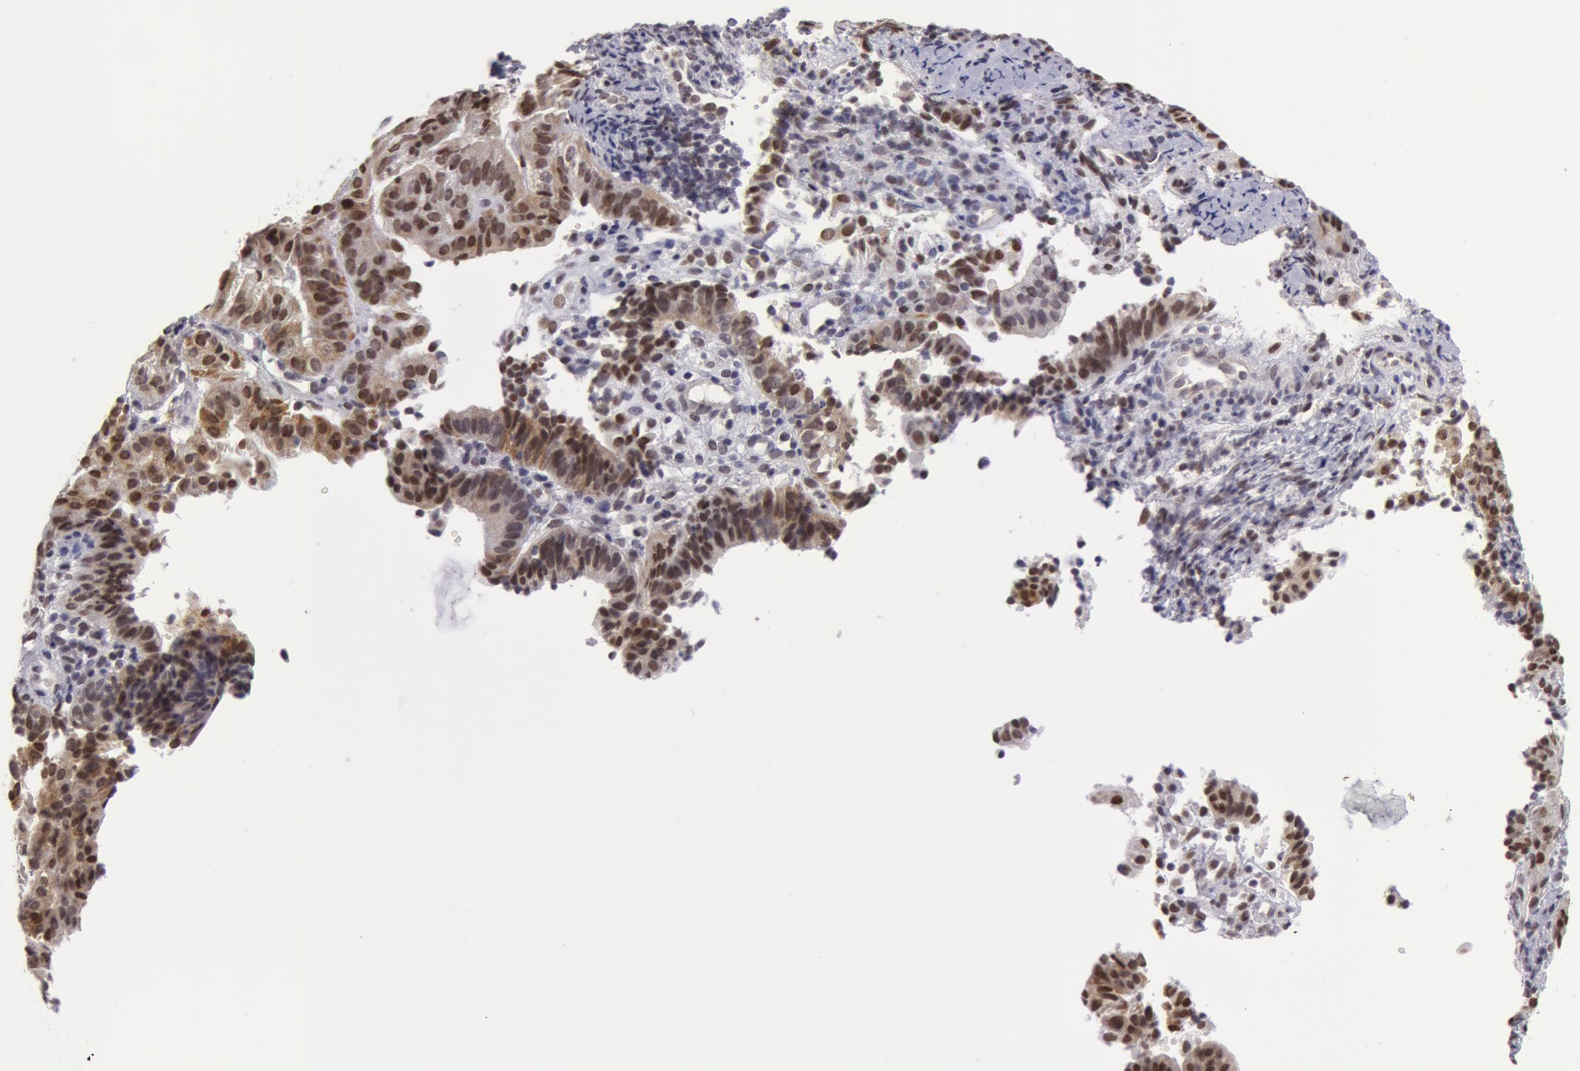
{"staining": {"intensity": "weak", "quantity": "25%-75%", "location": "nuclear"}, "tissue": "cervical cancer", "cell_type": "Tumor cells", "image_type": "cancer", "snomed": [{"axis": "morphology", "description": "Adenocarcinoma, NOS"}, {"axis": "topography", "description": "Cervix"}], "caption": "A high-resolution photomicrograph shows immunohistochemistry (IHC) staining of cervical cancer (adenocarcinoma), which displays weak nuclear positivity in about 25%-75% of tumor cells.", "gene": "VRTN", "patient": {"sex": "female", "age": 60}}